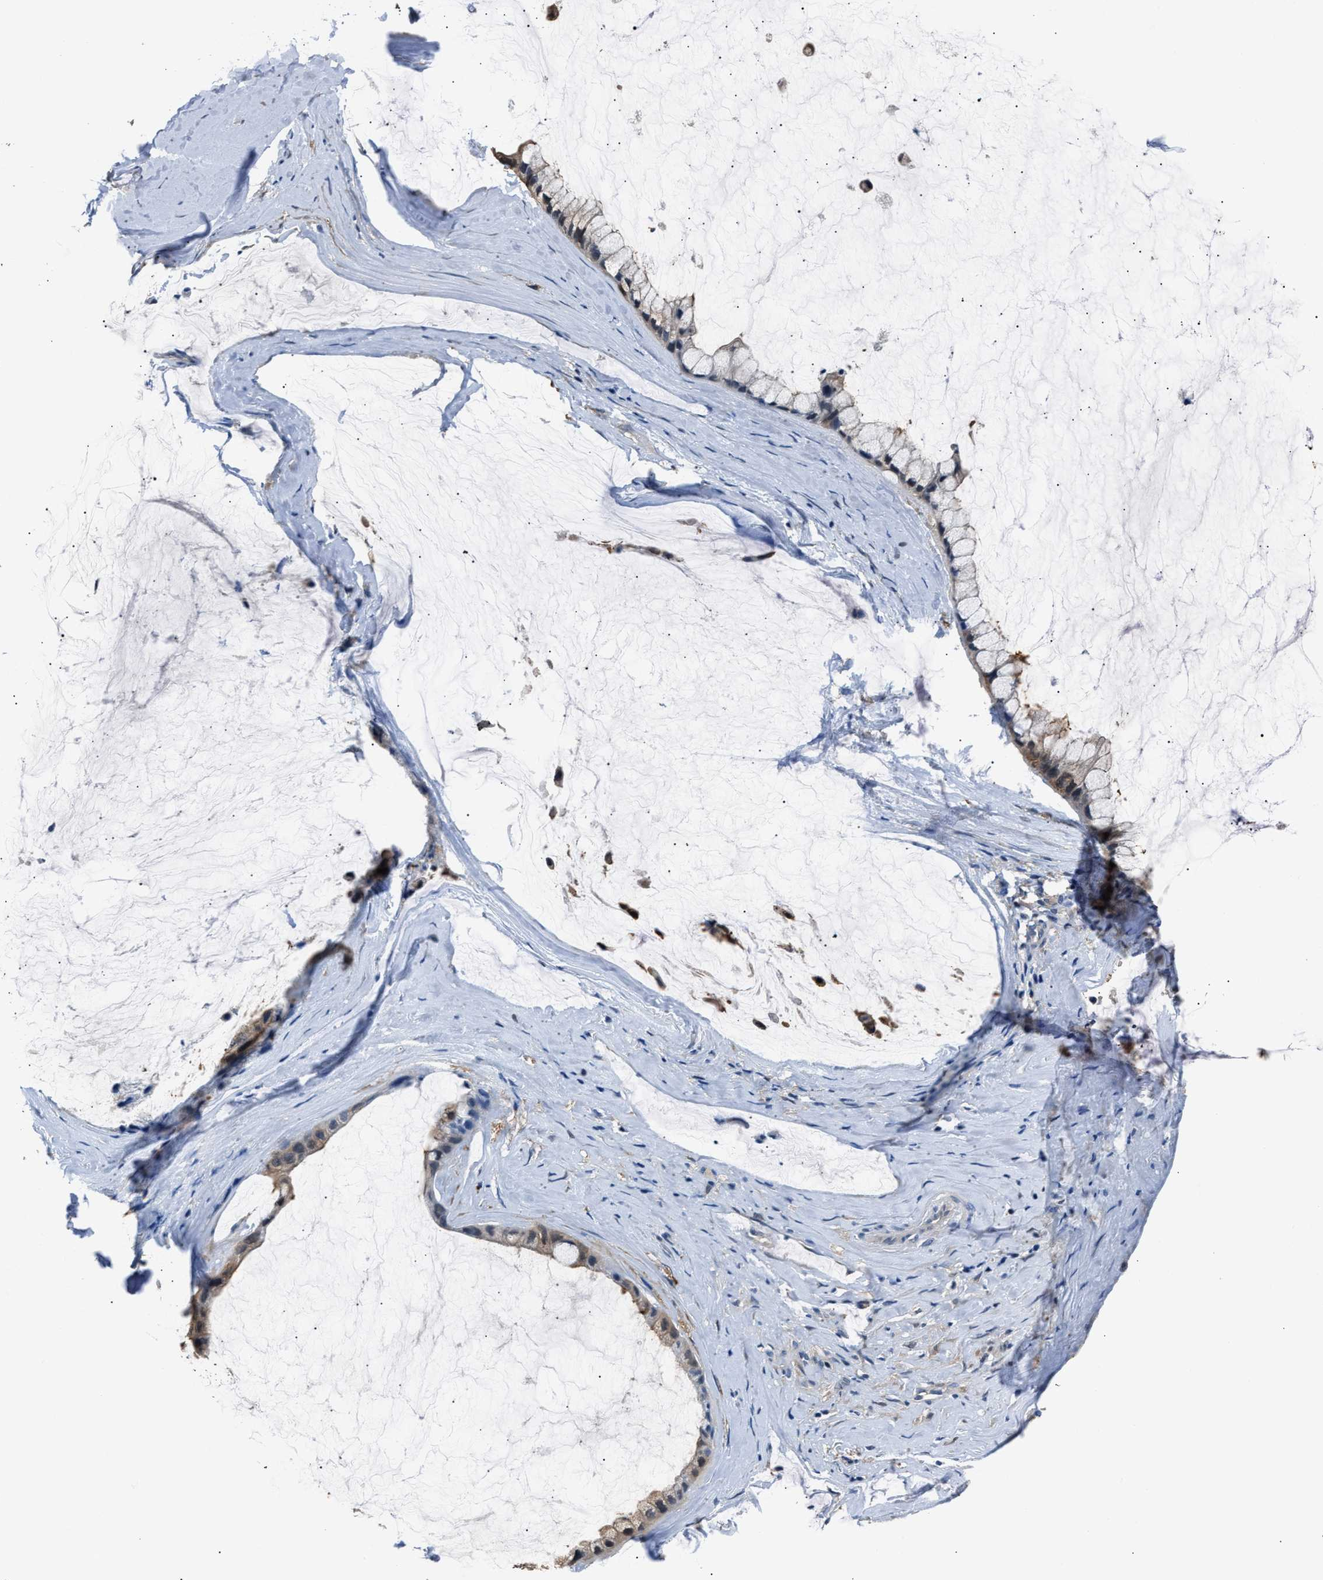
{"staining": {"intensity": "weak", "quantity": ">75%", "location": "cytoplasmic/membranous"}, "tissue": "ovarian cancer", "cell_type": "Tumor cells", "image_type": "cancer", "snomed": [{"axis": "morphology", "description": "Cystadenocarcinoma, mucinous, NOS"}, {"axis": "topography", "description": "Ovary"}], "caption": "Protein staining shows weak cytoplasmic/membranous positivity in about >75% of tumor cells in mucinous cystadenocarcinoma (ovarian).", "gene": "GSTP1", "patient": {"sex": "female", "age": 39}}